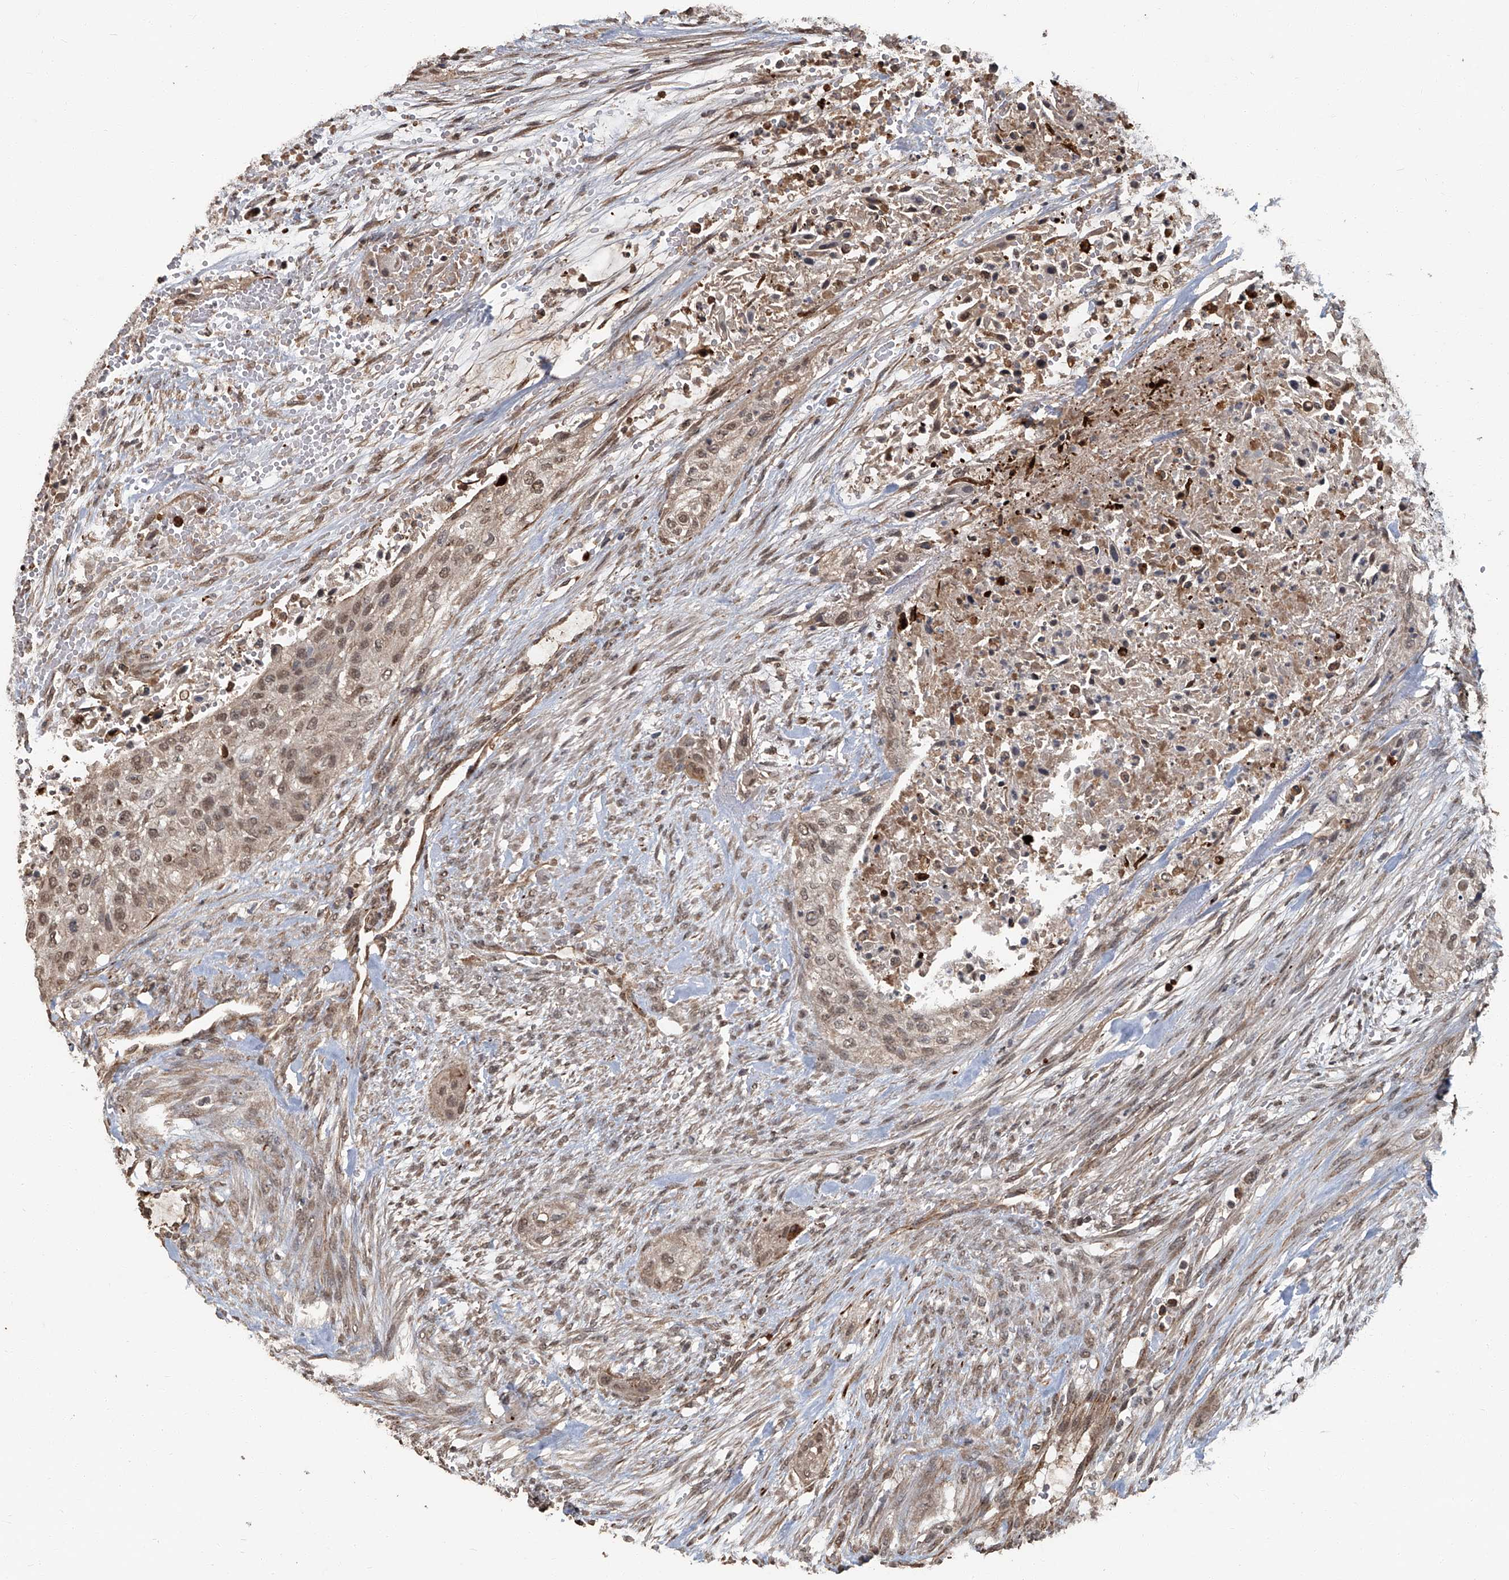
{"staining": {"intensity": "weak", "quantity": ">75%", "location": "nuclear"}, "tissue": "urothelial cancer", "cell_type": "Tumor cells", "image_type": "cancer", "snomed": [{"axis": "morphology", "description": "Urothelial carcinoma, High grade"}, {"axis": "topography", "description": "Urinary bladder"}], "caption": "Immunohistochemistry of human urothelial carcinoma (high-grade) displays low levels of weak nuclear staining in approximately >75% of tumor cells. Immunohistochemistry (ihc) stains the protein in brown and the nuclei are stained blue.", "gene": "GPR132", "patient": {"sex": "male", "age": 35}}